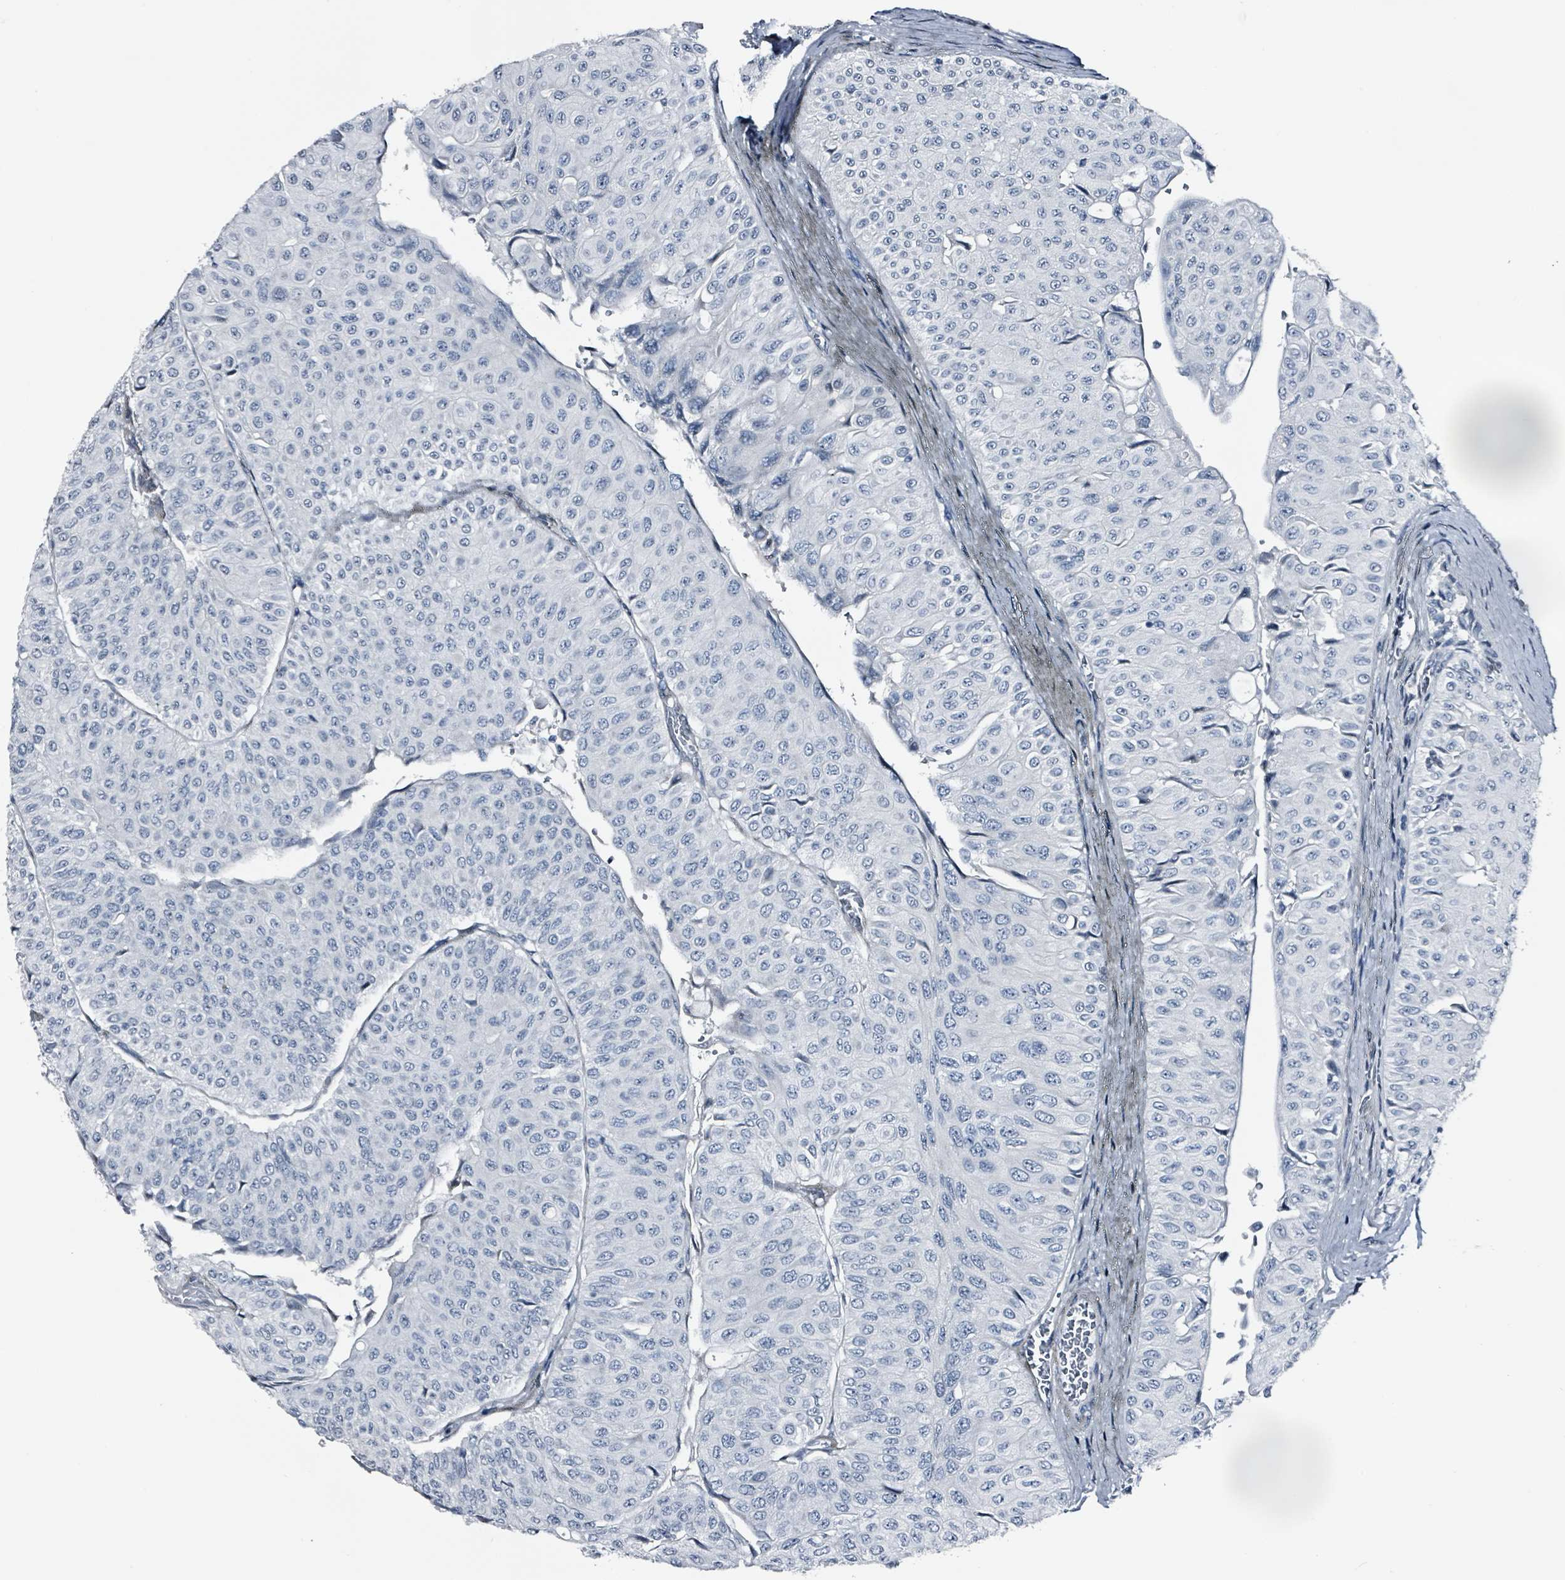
{"staining": {"intensity": "negative", "quantity": "none", "location": "none"}, "tissue": "urothelial cancer", "cell_type": "Tumor cells", "image_type": "cancer", "snomed": [{"axis": "morphology", "description": "Urothelial carcinoma, NOS"}, {"axis": "topography", "description": "Urinary bladder"}], "caption": "High magnification brightfield microscopy of transitional cell carcinoma stained with DAB (brown) and counterstained with hematoxylin (blue): tumor cells show no significant staining. (DAB (3,3'-diaminobenzidine) IHC with hematoxylin counter stain).", "gene": "CA9", "patient": {"sex": "male", "age": 59}}